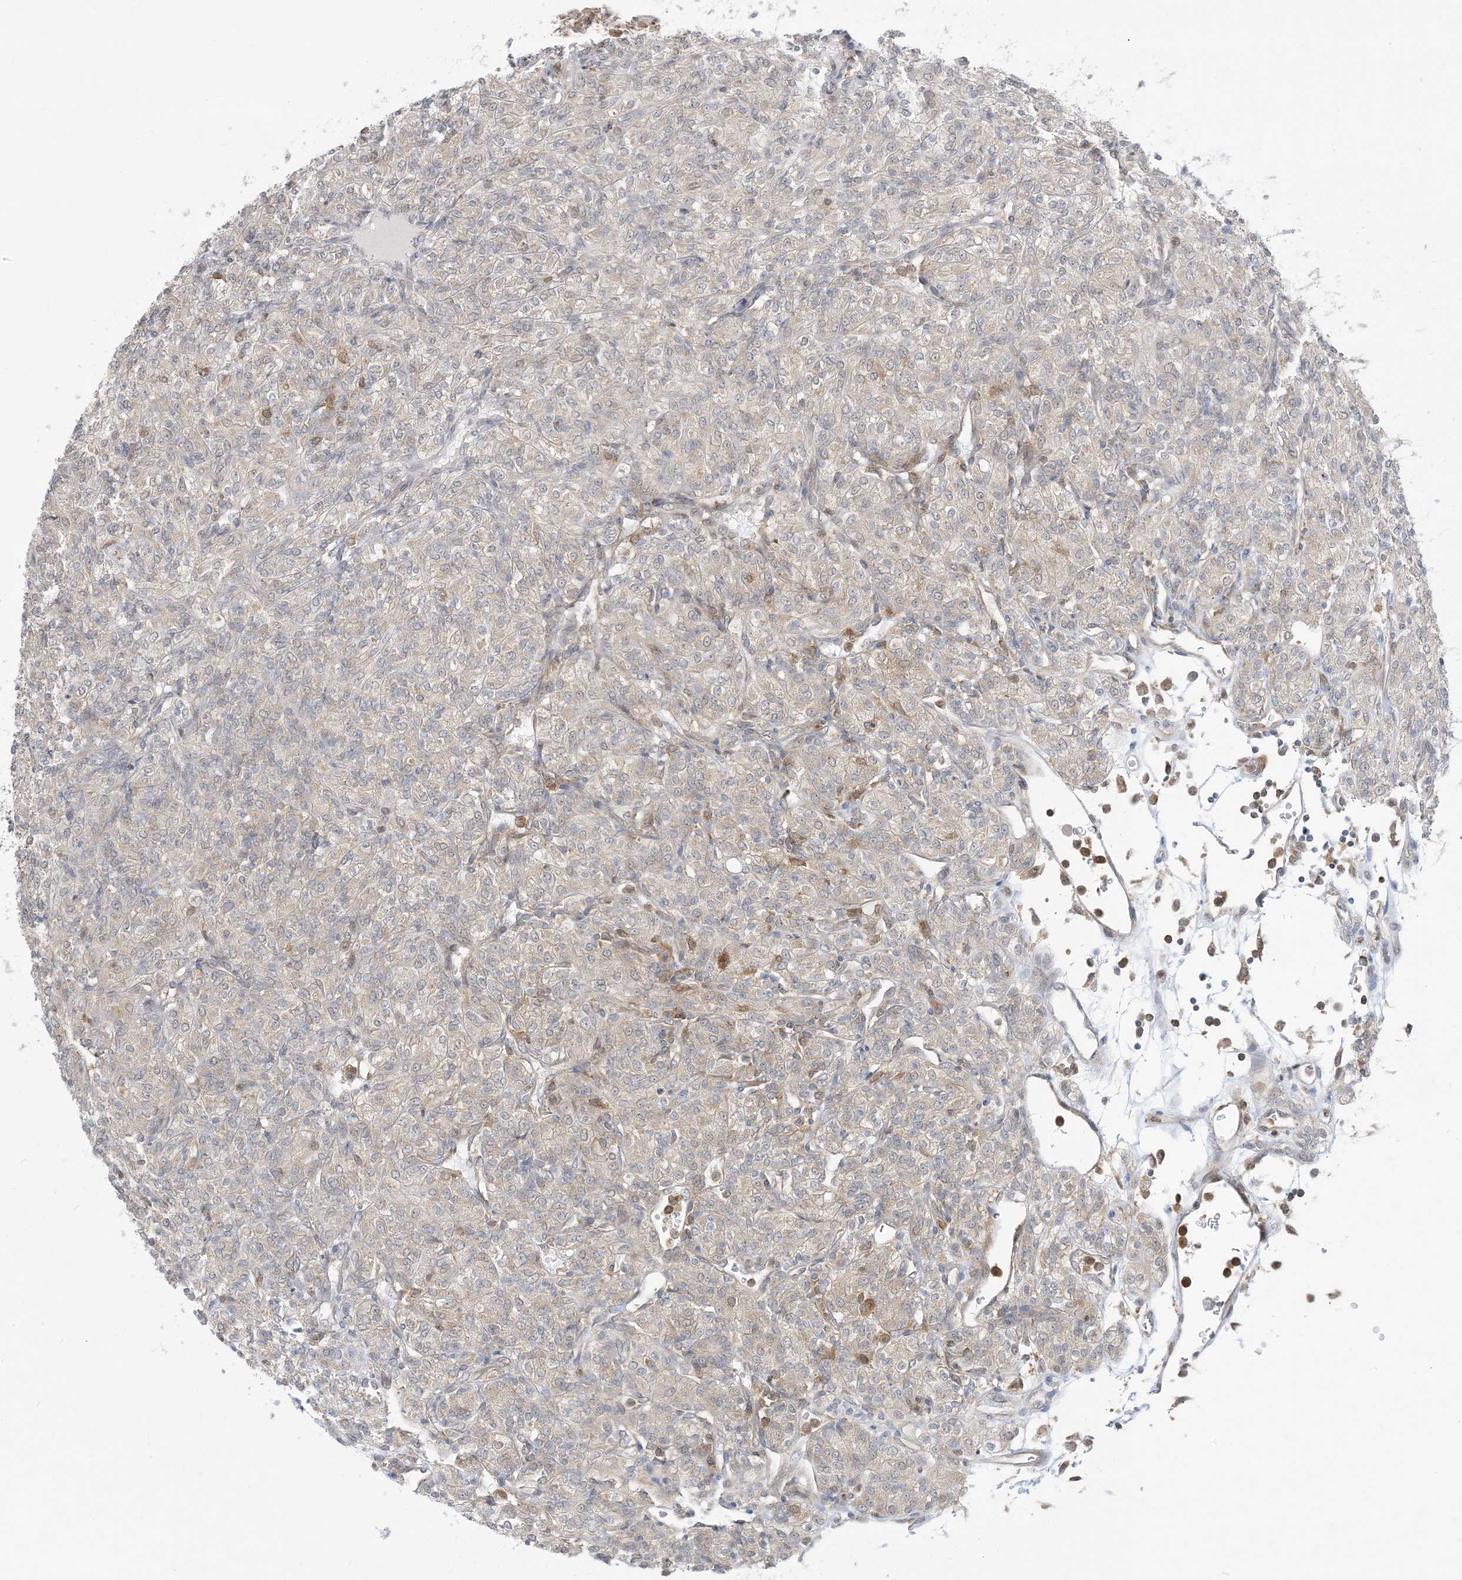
{"staining": {"intensity": "negative", "quantity": "none", "location": "none"}, "tissue": "renal cancer", "cell_type": "Tumor cells", "image_type": "cancer", "snomed": [{"axis": "morphology", "description": "Adenocarcinoma, NOS"}, {"axis": "topography", "description": "Kidney"}], "caption": "High magnification brightfield microscopy of renal cancer stained with DAB (3,3'-diaminobenzidine) (brown) and counterstained with hematoxylin (blue): tumor cells show no significant positivity.", "gene": "CASP4", "patient": {"sex": "male", "age": 77}}